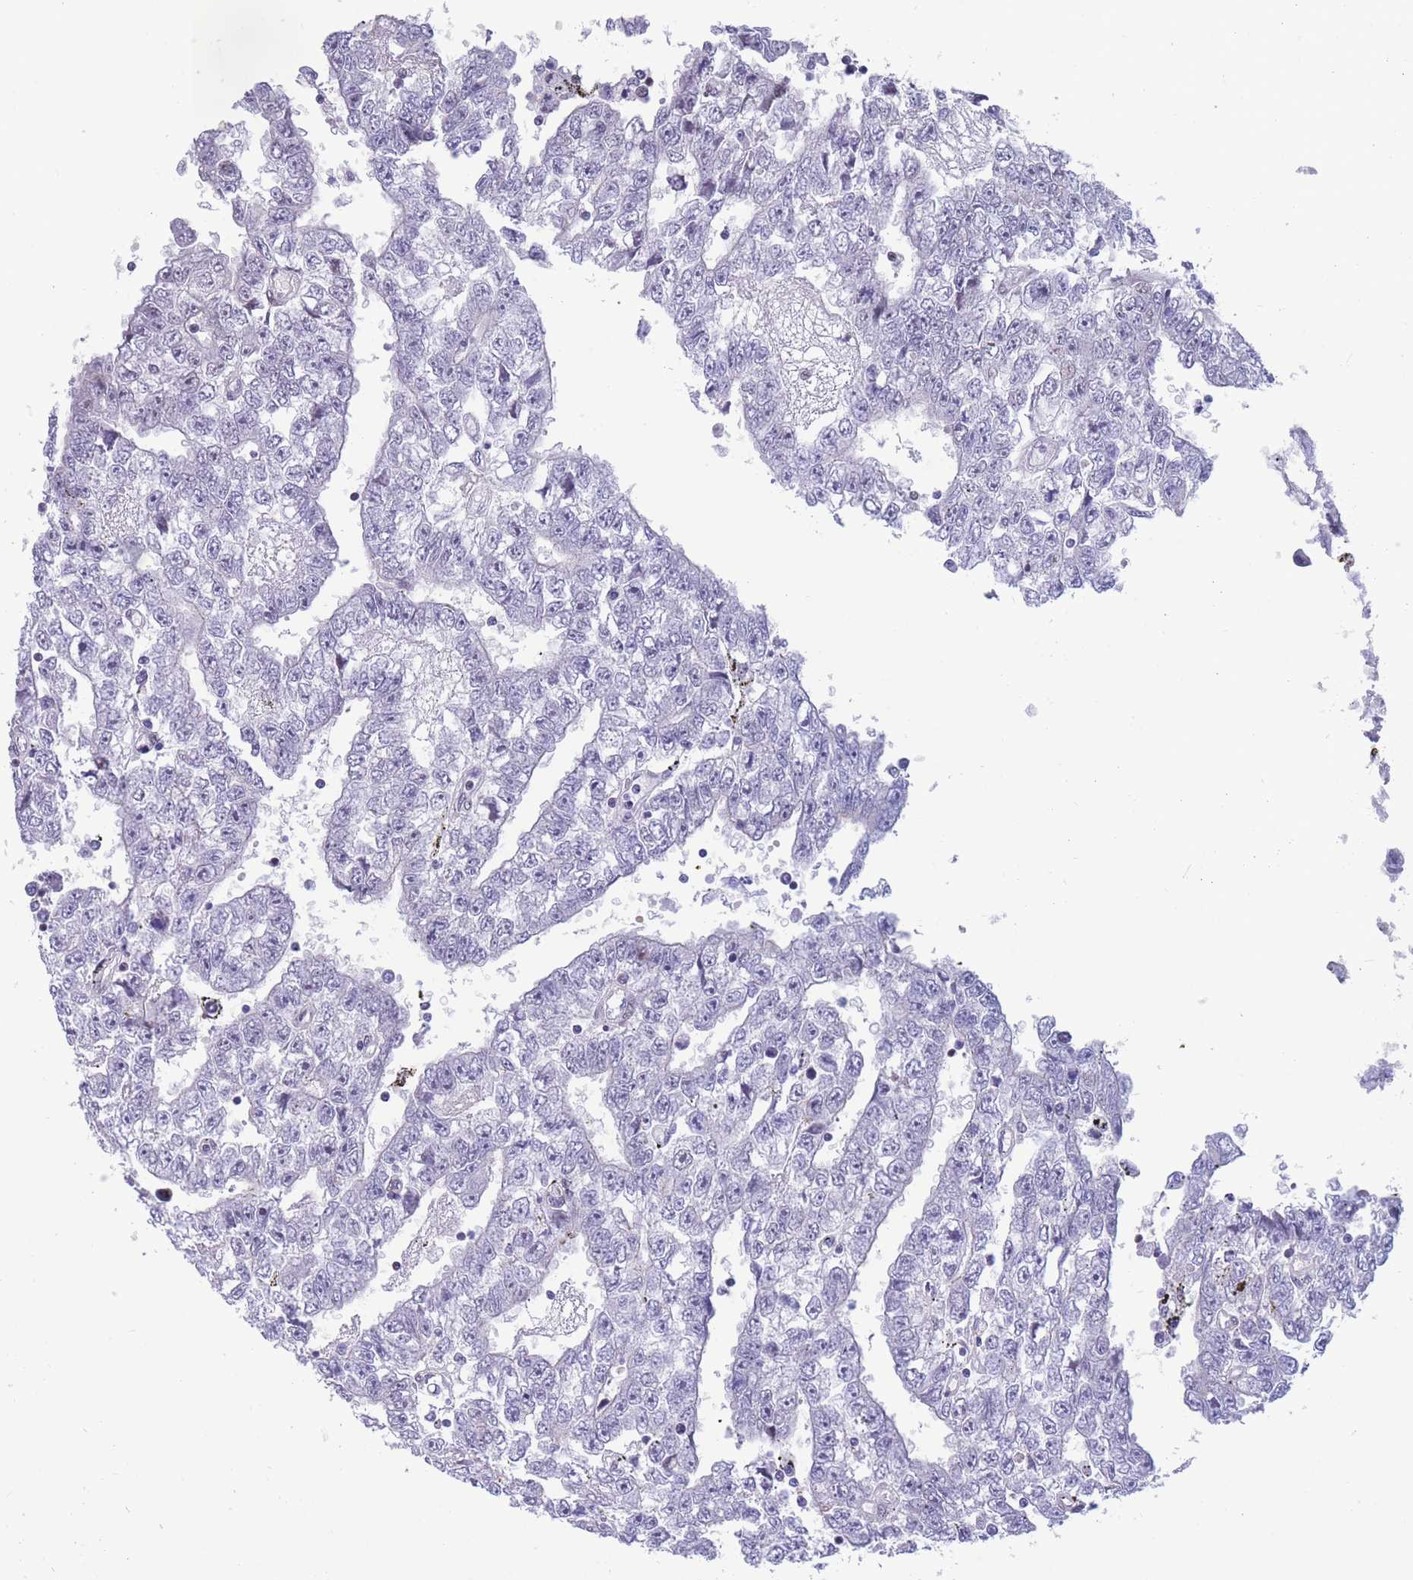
{"staining": {"intensity": "negative", "quantity": "none", "location": "none"}, "tissue": "testis cancer", "cell_type": "Tumor cells", "image_type": "cancer", "snomed": [{"axis": "morphology", "description": "Carcinoma, Embryonal, NOS"}, {"axis": "topography", "description": "Testis"}], "caption": "Image shows no protein staining in tumor cells of testis embryonal carcinoma tissue.", "gene": "BCL9L", "patient": {"sex": "male", "age": 25}}